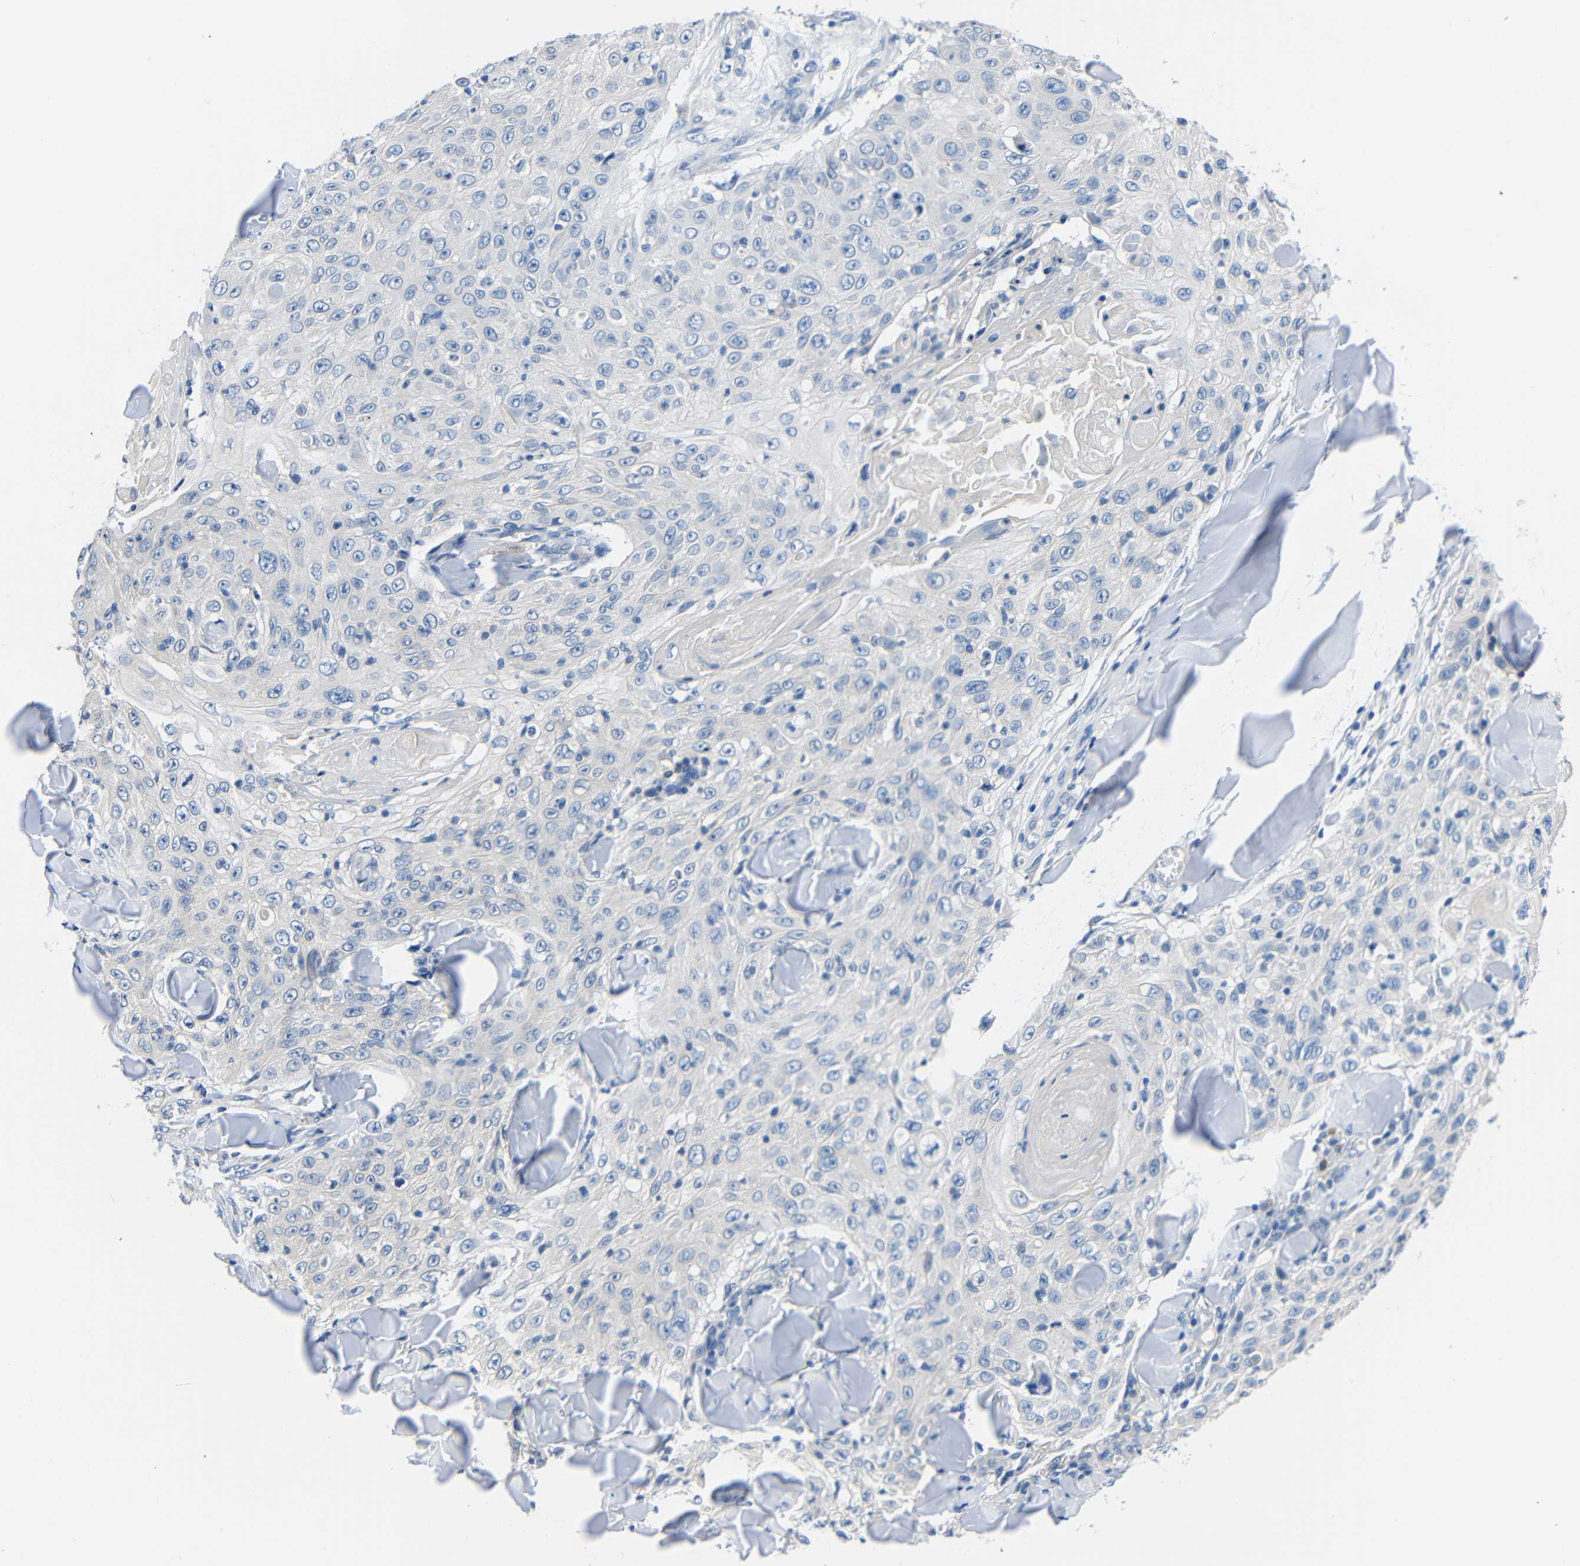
{"staining": {"intensity": "negative", "quantity": "none", "location": "none"}, "tissue": "skin cancer", "cell_type": "Tumor cells", "image_type": "cancer", "snomed": [{"axis": "morphology", "description": "Squamous cell carcinoma, NOS"}, {"axis": "topography", "description": "Skin"}], "caption": "Immunohistochemical staining of human skin cancer (squamous cell carcinoma) shows no significant positivity in tumor cells.", "gene": "NEGR1", "patient": {"sex": "male", "age": 86}}